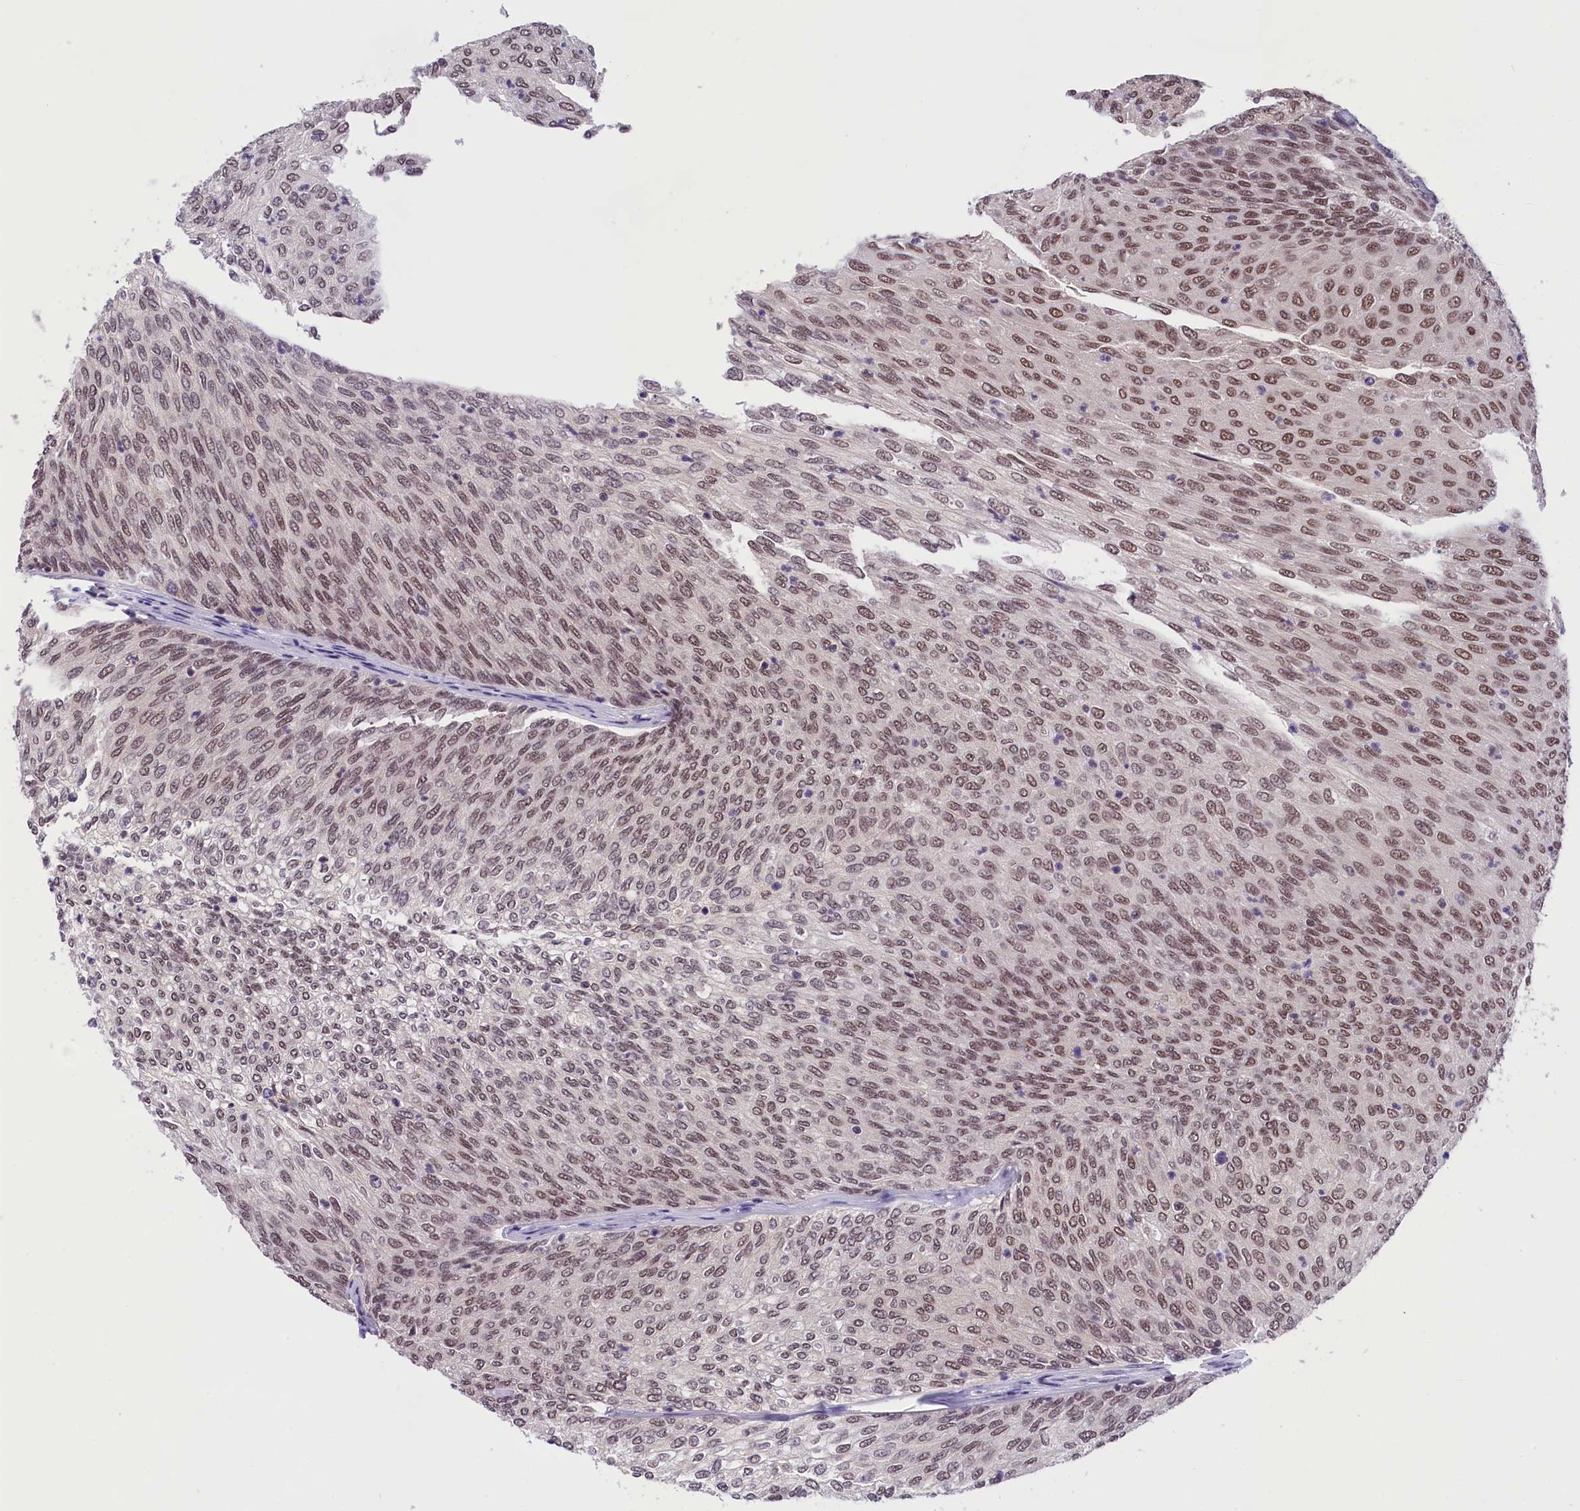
{"staining": {"intensity": "moderate", "quantity": ">75%", "location": "nuclear"}, "tissue": "urothelial cancer", "cell_type": "Tumor cells", "image_type": "cancer", "snomed": [{"axis": "morphology", "description": "Urothelial carcinoma, Low grade"}, {"axis": "topography", "description": "Urinary bladder"}], "caption": "Human urothelial cancer stained for a protein (brown) exhibits moderate nuclear positive positivity in about >75% of tumor cells.", "gene": "ZC3H4", "patient": {"sex": "female", "age": 79}}